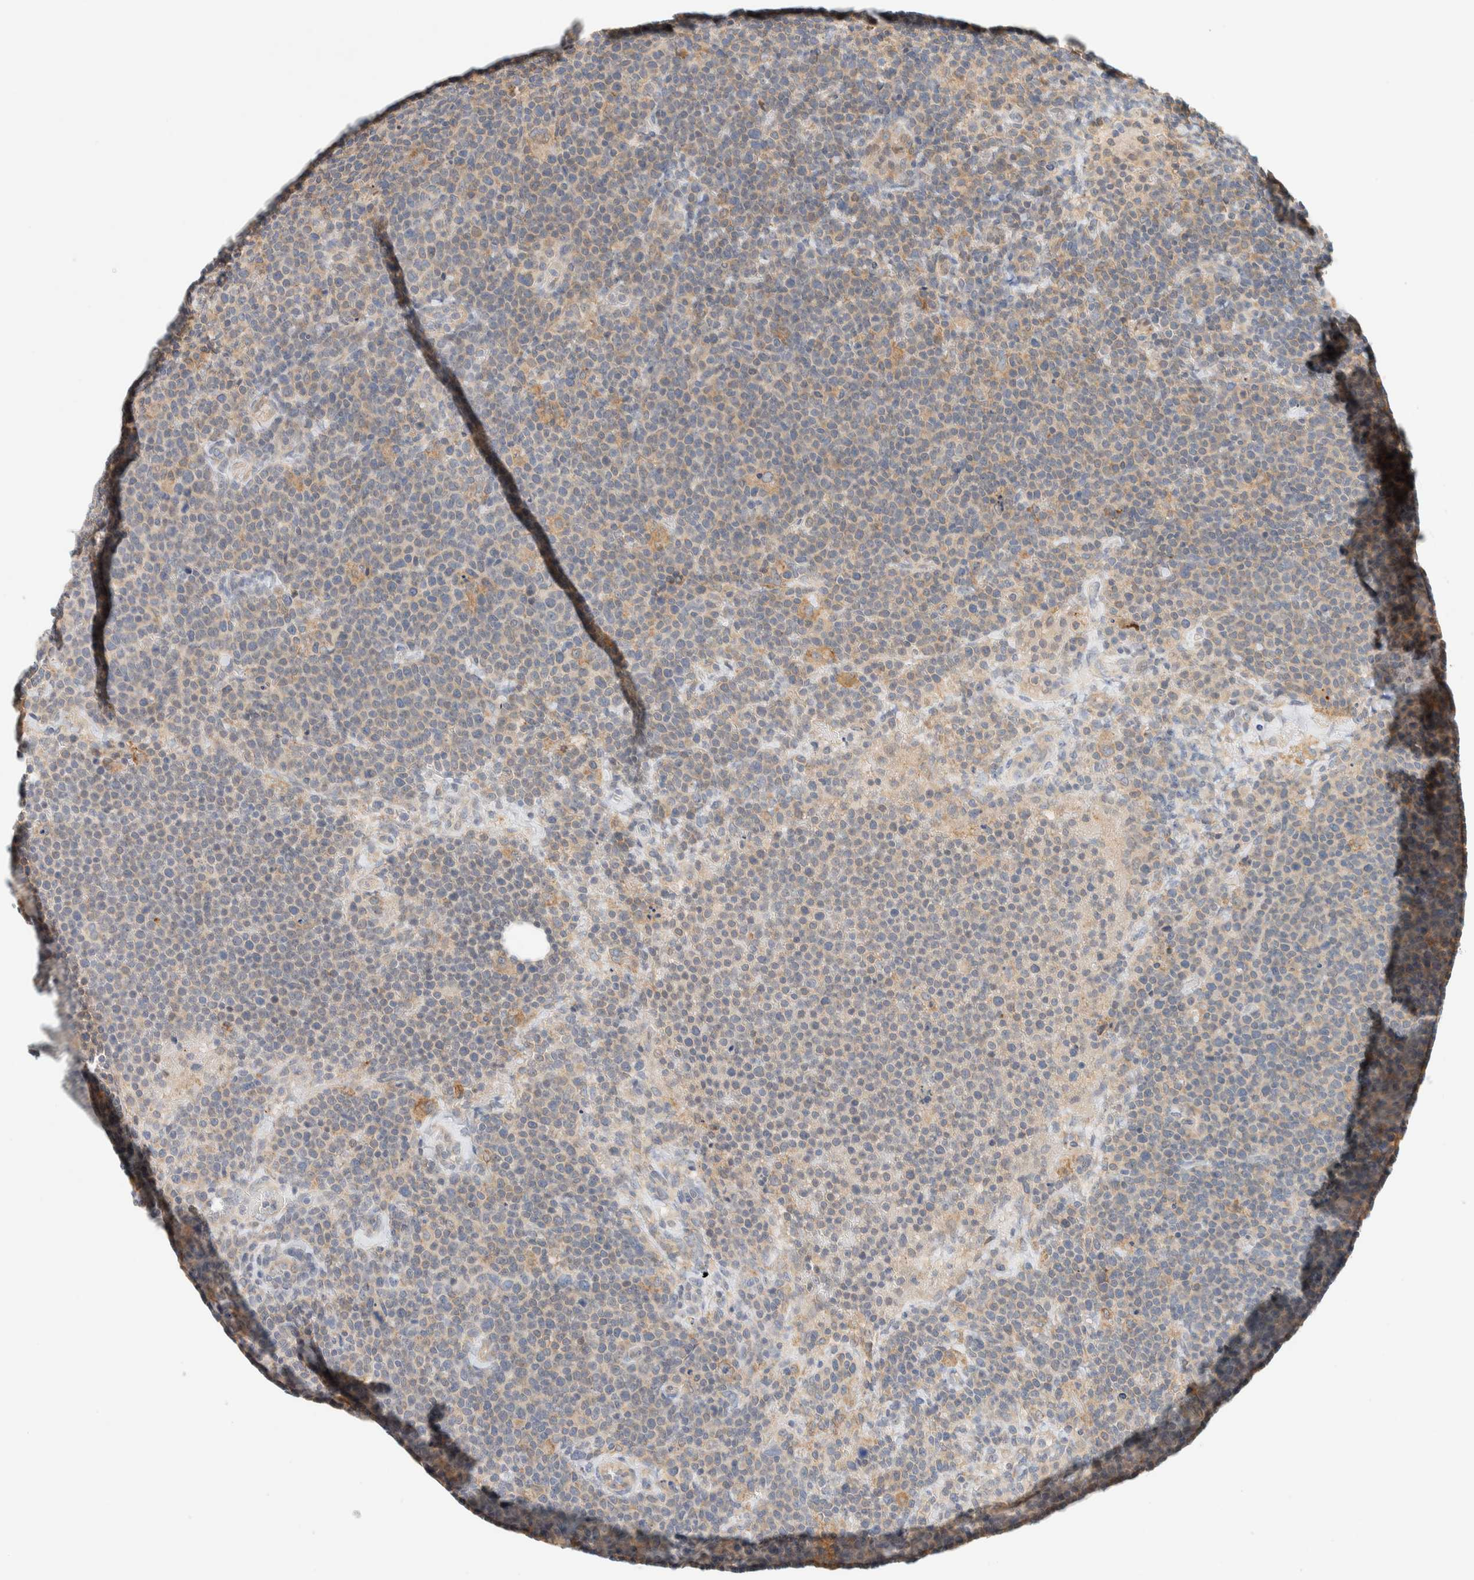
{"staining": {"intensity": "weak", "quantity": "<25%", "location": "cytoplasmic/membranous"}, "tissue": "lymphoma", "cell_type": "Tumor cells", "image_type": "cancer", "snomed": [{"axis": "morphology", "description": "Malignant lymphoma, non-Hodgkin's type, High grade"}, {"axis": "topography", "description": "Lymph node"}], "caption": "The photomicrograph shows no staining of tumor cells in lymphoma.", "gene": "SUMF2", "patient": {"sex": "male", "age": 61}}